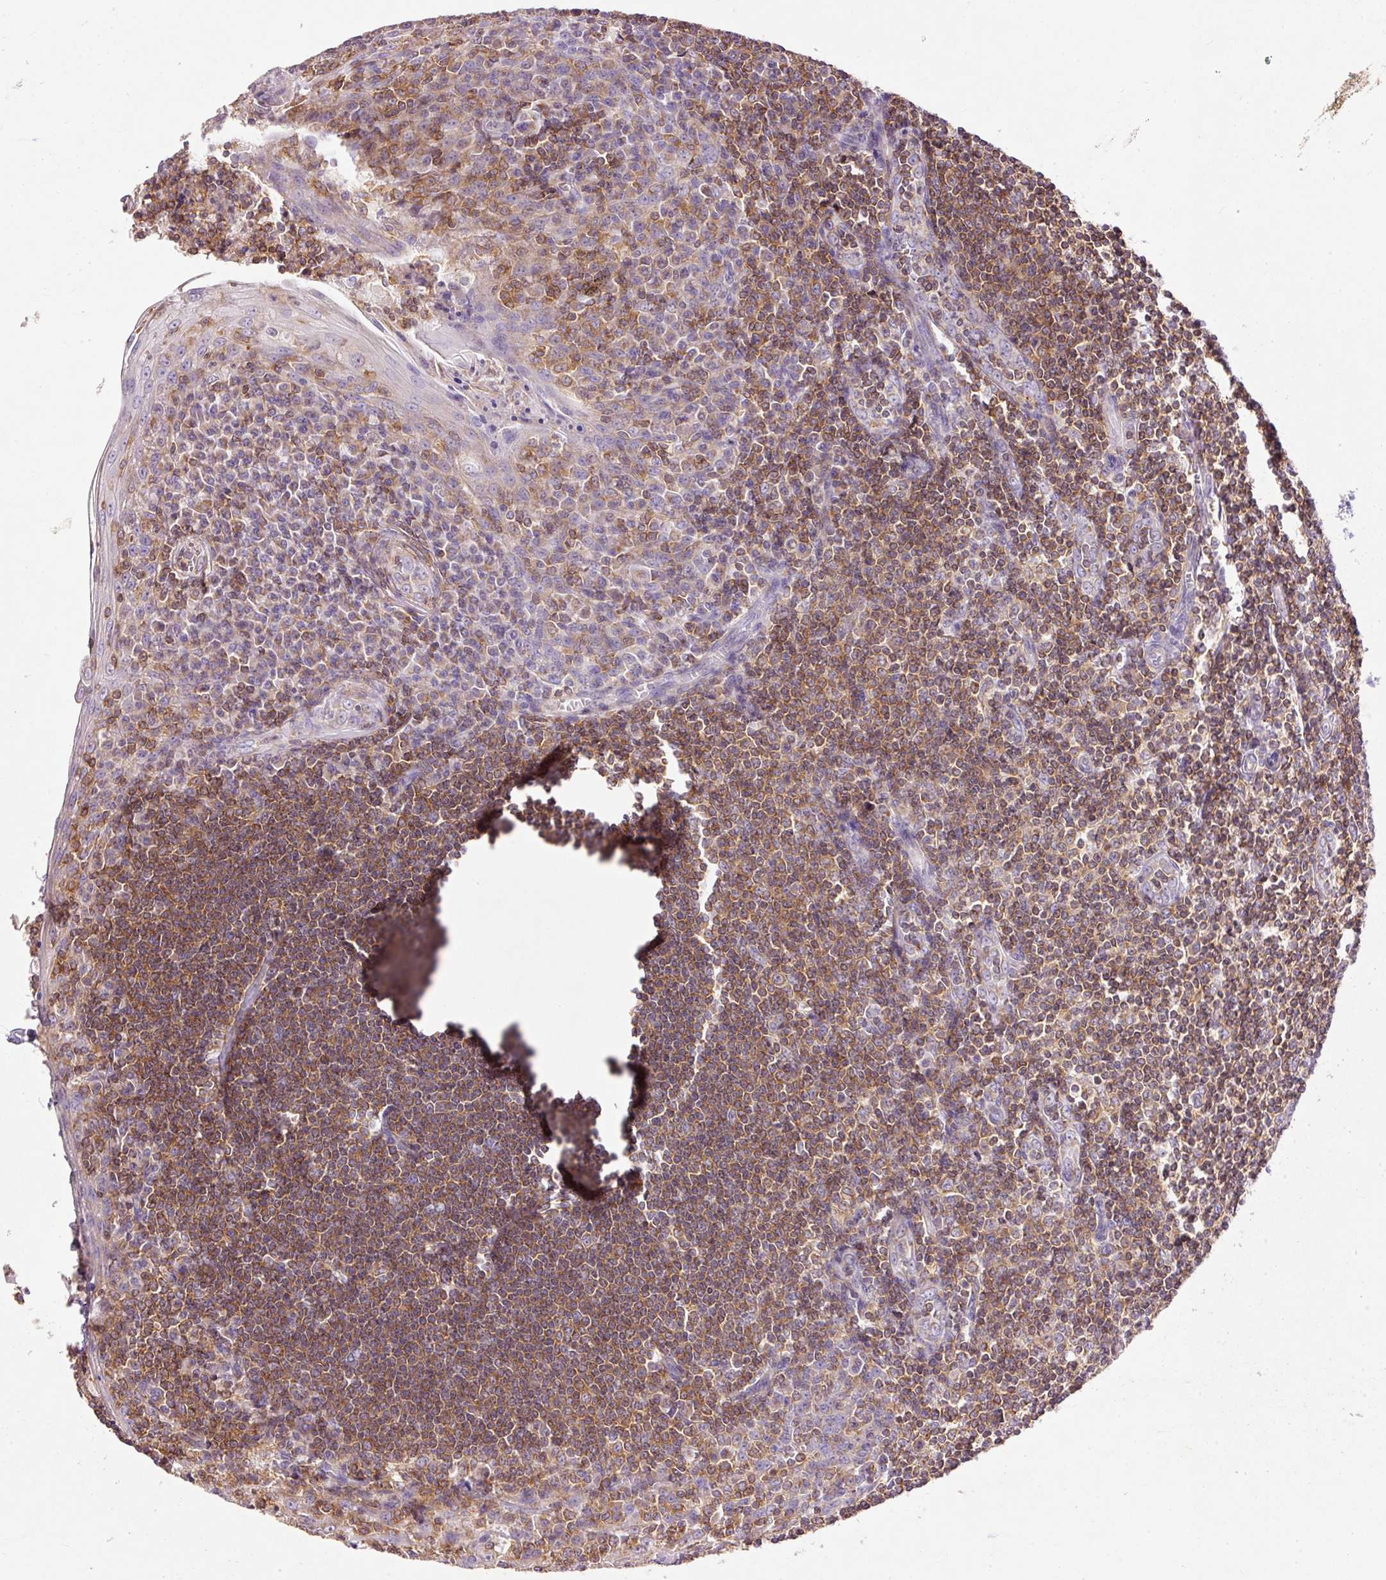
{"staining": {"intensity": "moderate", "quantity": ">75%", "location": "cytoplasmic/membranous"}, "tissue": "tonsil", "cell_type": "Germinal center cells", "image_type": "normal", "snomed": [{"axis": "morphology", "description": "Normal tissue, NOS"}, {"axis": "topography", "description": "Tonsil"}], "caption": "The immunohistochemical stain highlights moderate cytoplasmic/membranous positivity in germinal center cells of unremarkable tonsil.", "gene": "IMMT", "patient": {"sex": "male", "age": 27}}